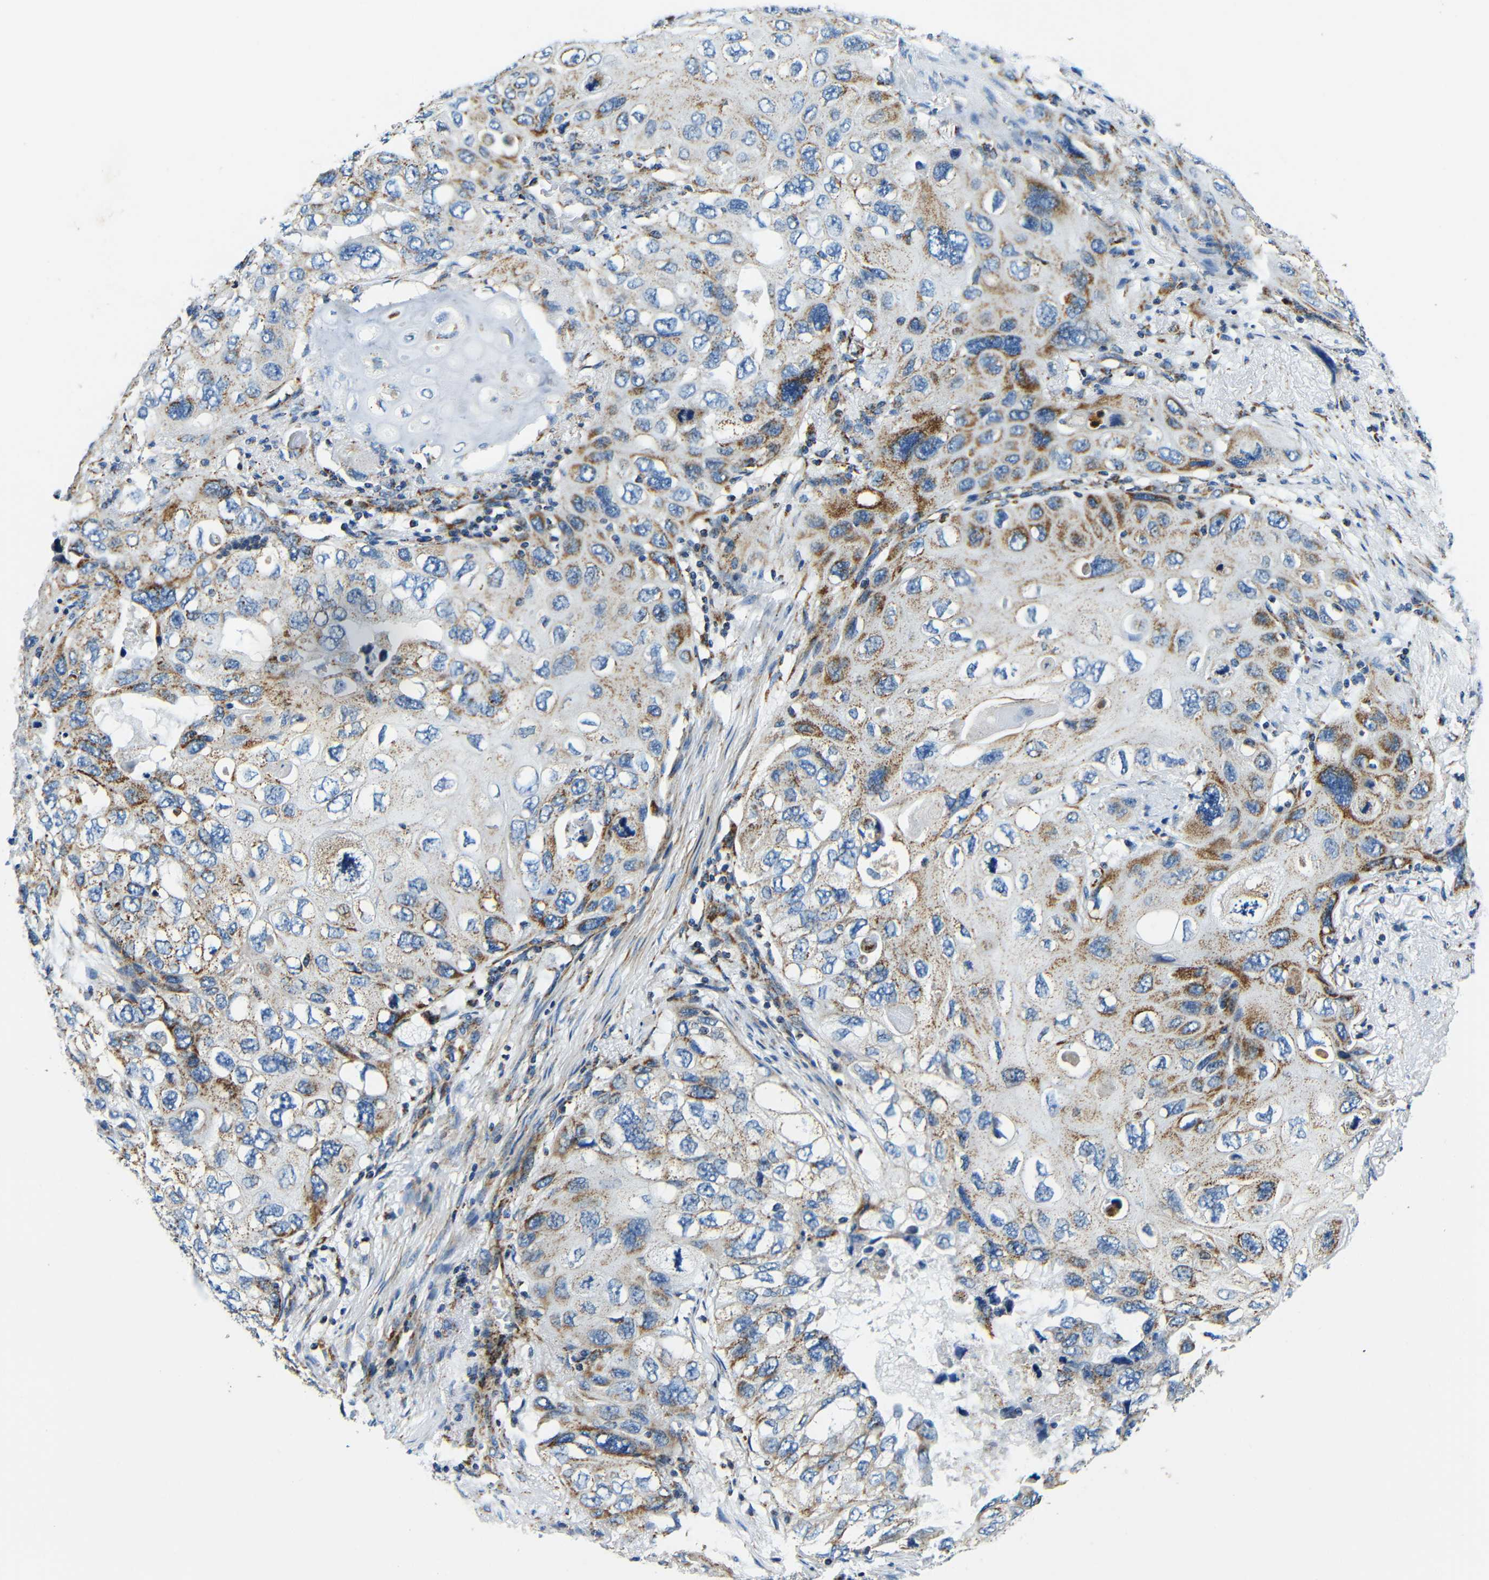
{"staining": {"intensity": "moderate", "quantity": "25%-75%", "location": "cytoplasmic/membranous"}, "tissue": "lung cancer", "cell_type": "Tumor cells", "image_type": "cancer", "snomed": [{"axis": "morphology", "description": "Squamous cell carcinoma, NOS"}, {"axis": "topography", "description": "Lung"}], "caption": "DAB (3,3'-diaminobenzidine) immunohistochemical staining of human lung cancer (squamous cell carcinoma) exhibits moderate cytoplasmic/membranous protein staining in approximately 25%-75% of tumor cells. Using DAB (3,3'-diaminobenzidine) (brown) and hematoxylin (blue) stains, captured at high magnification using brightfield microscopy.", "gene": "GALNT18", "patient": {"sex": "female", "age": 73}}